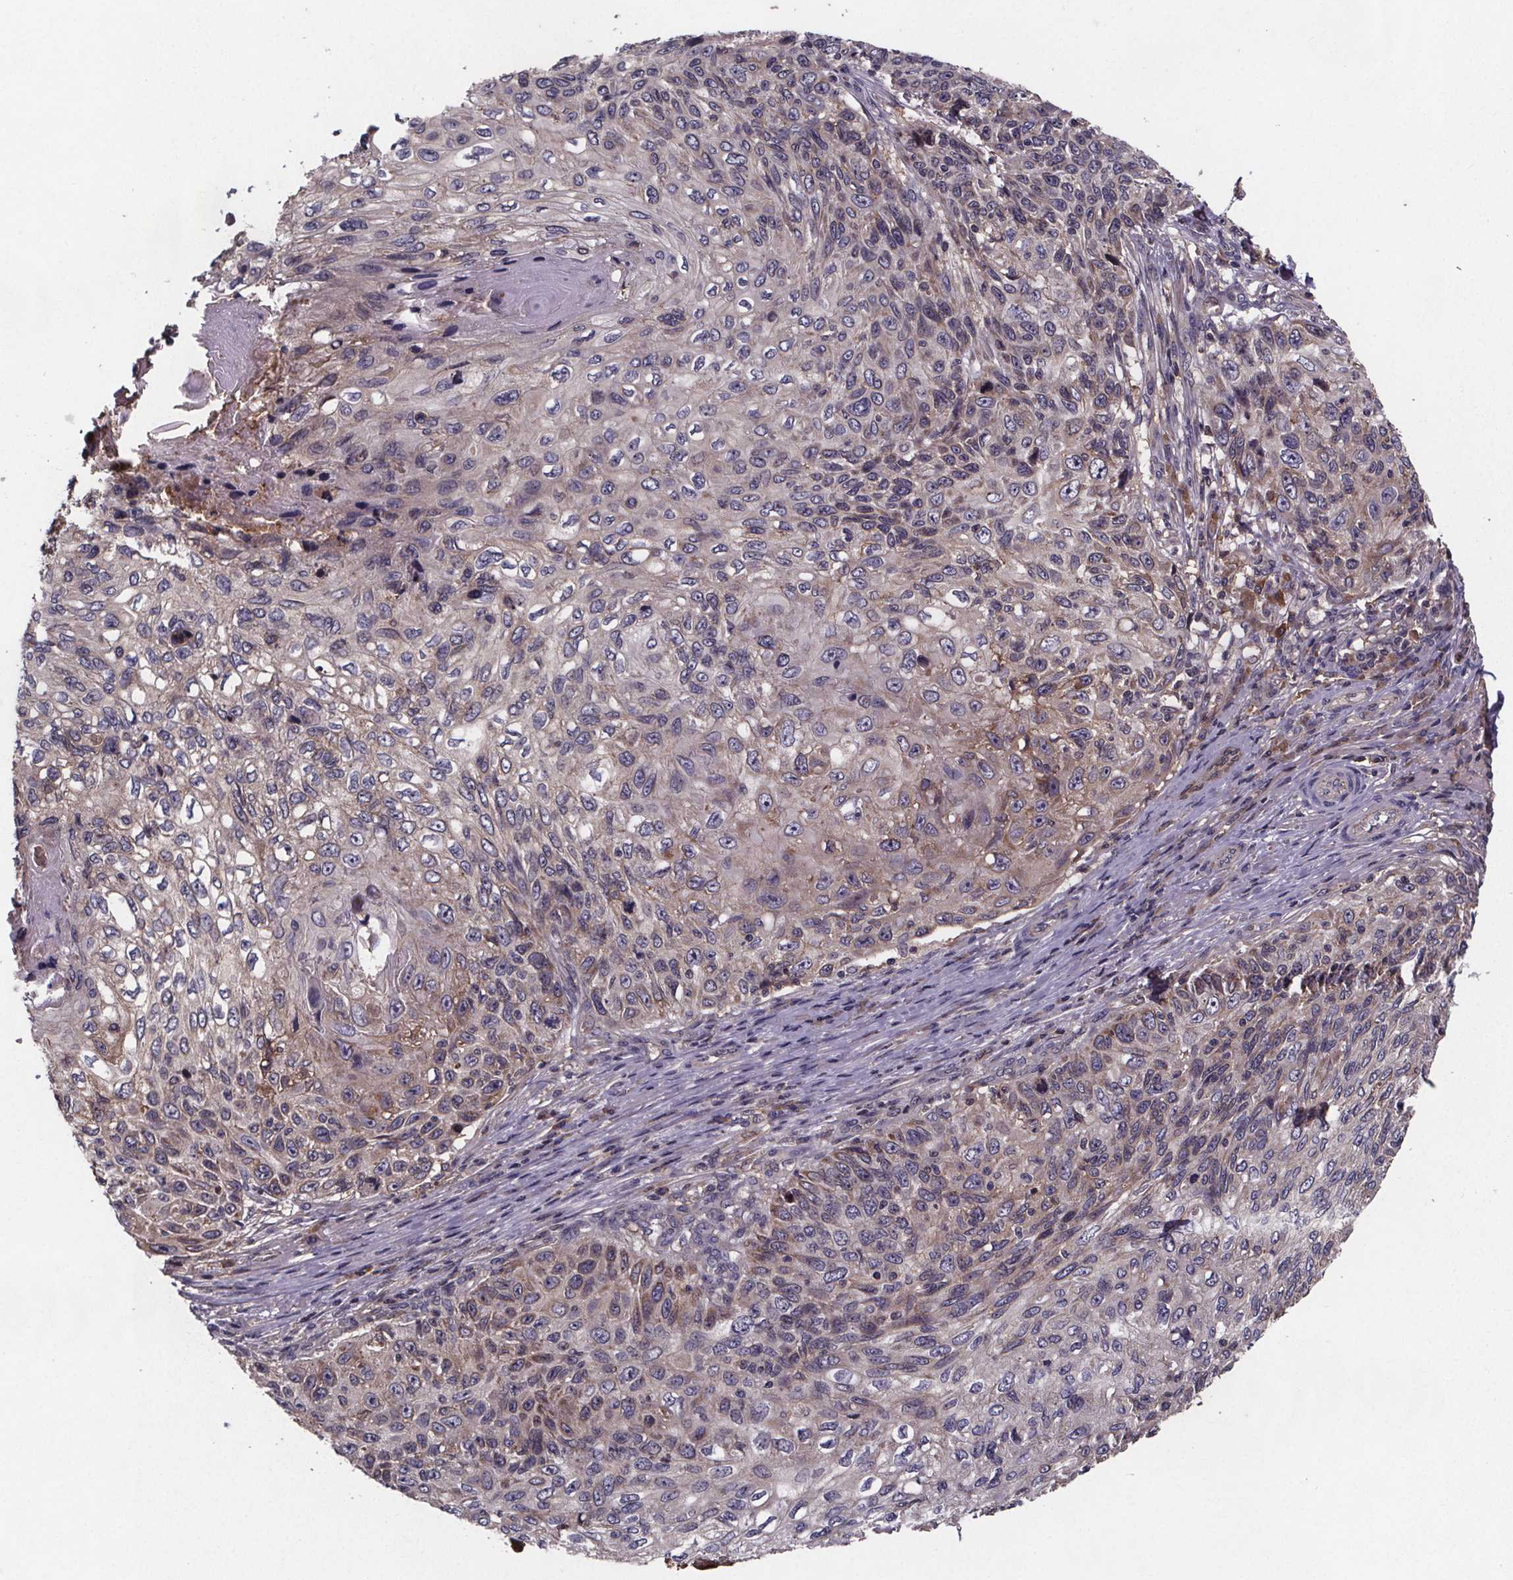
{"staining": {"intensity": "weak", "quantity": "<25%", "location": "cytoplasmic/membranous"}, "tissue": "skin cancer", "cell_type": "Tumor cells", "image_type": "cancer", "snomed": [{"axis": "morphology", "description": "Squamous cell carcinoma, NOS"}, {"axis": "topography", "description": "Skin"}], "caption": "Protein analysis of squamous cell carcinoma (skin) reveals no significant positivity in tumor cells. (DAB (3,3'-diaminobenzidine) immunohistochemistry visualized using brightfield microscopy, high magnification).", "gene": "FASTKD3", "patient": {"sex": "male", "age": 92}}